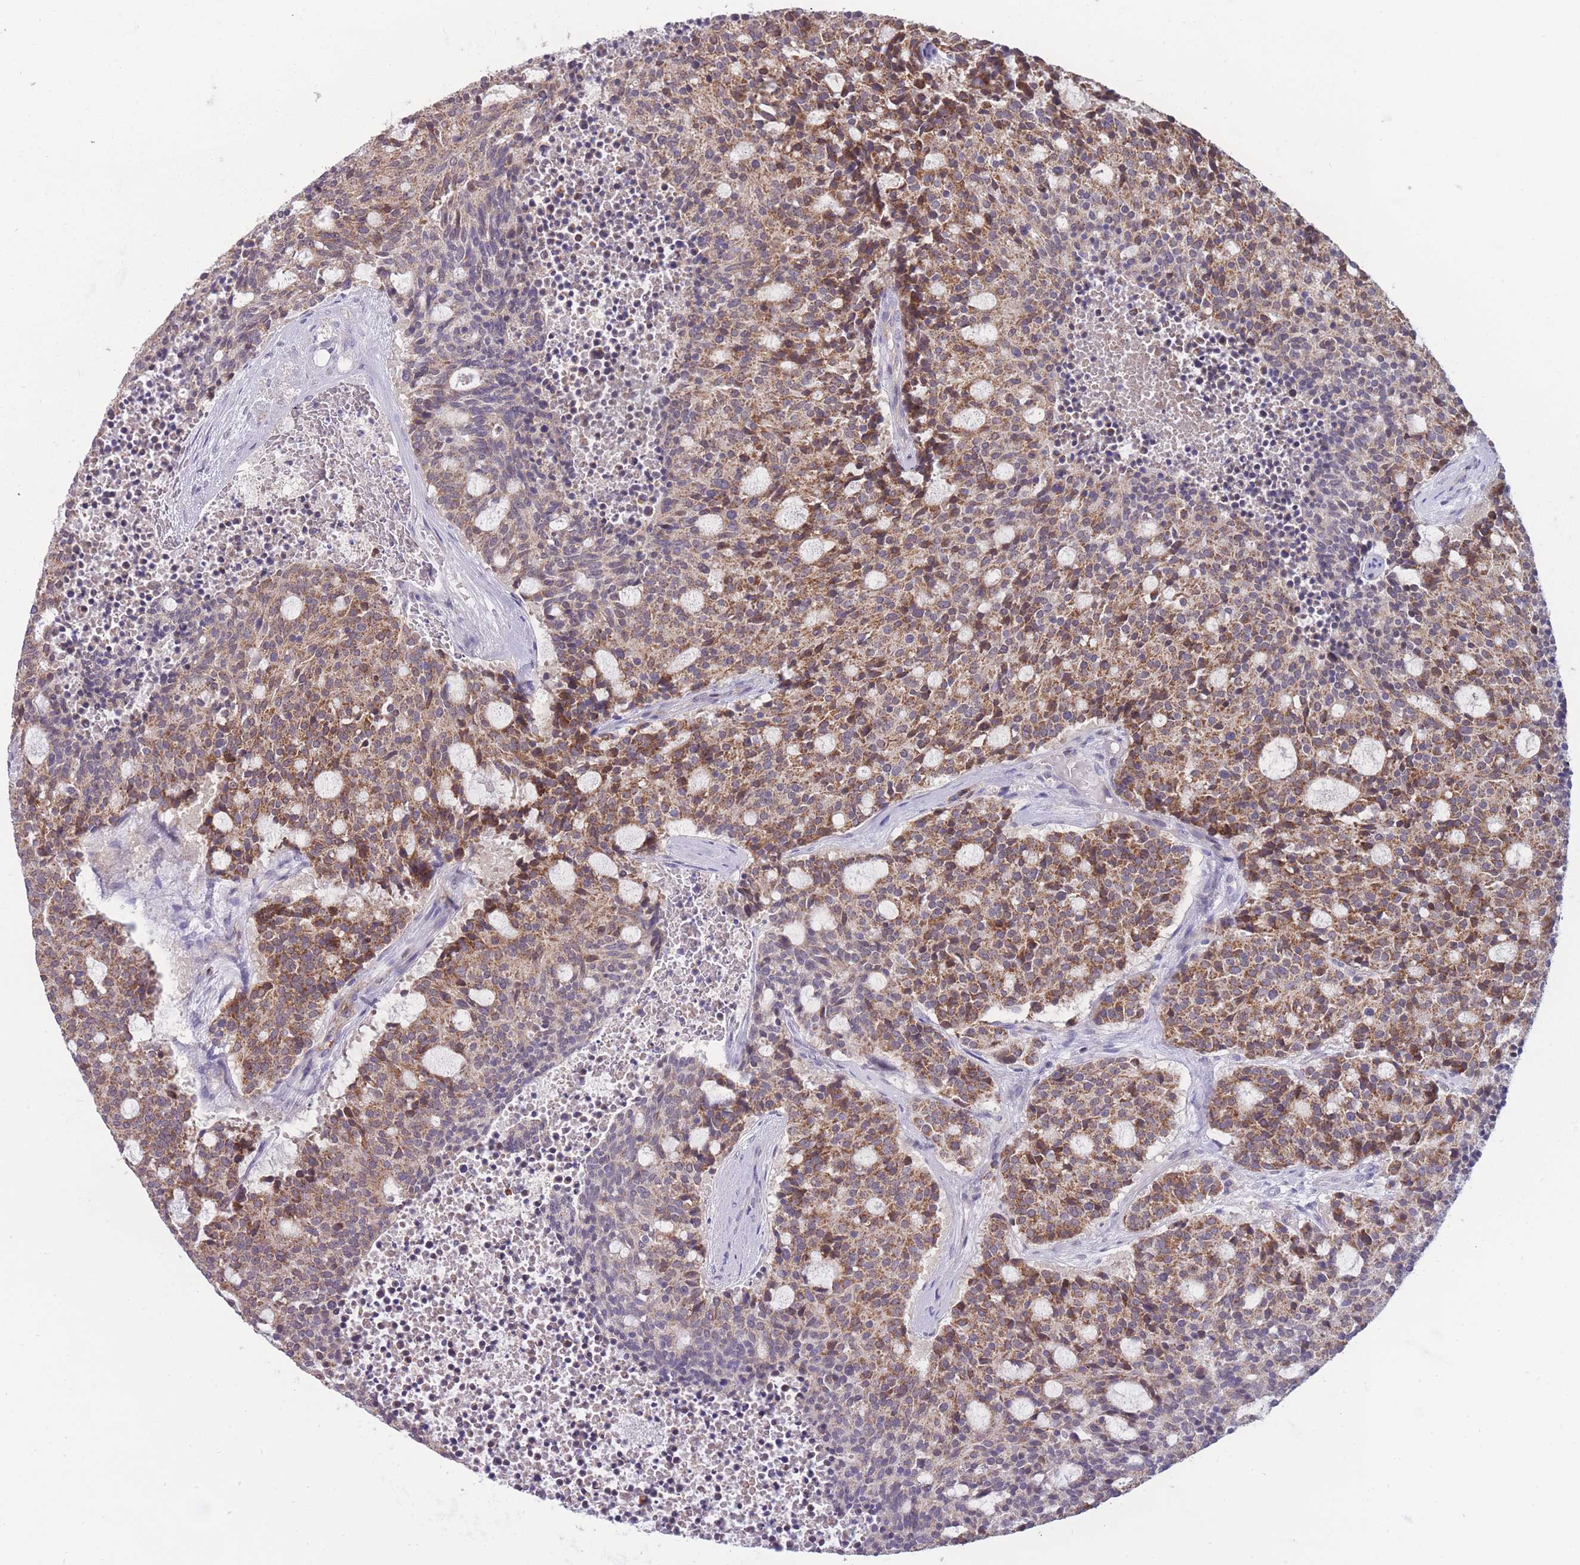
{"staining": {"intensity": "moderate", "quantity": ">75%", "location": "cytoplasmic/membranous"}, "tissue": "carcinoid", "cell_type": "Tumor cells", "image_type": "cancer", "snomed": [{"axis": "morphology", "description": "Carcinoid, malignant, NOS"}, {"axis": "topography", "description": "Pancreas"}], "caption": "IHC (DAB (3,3'-diaminobenzidine)) staining of carcinoid exhibits moderate cytoplasmic/membranous protein positivity in approximately >75% of tumor cells. (DAB (3,3'-diaminobenzidine) IHC with brightfield microscopy, high magnification).", "gene": "MCIDAS", "patient": {"sex": "female", "age": 54}}